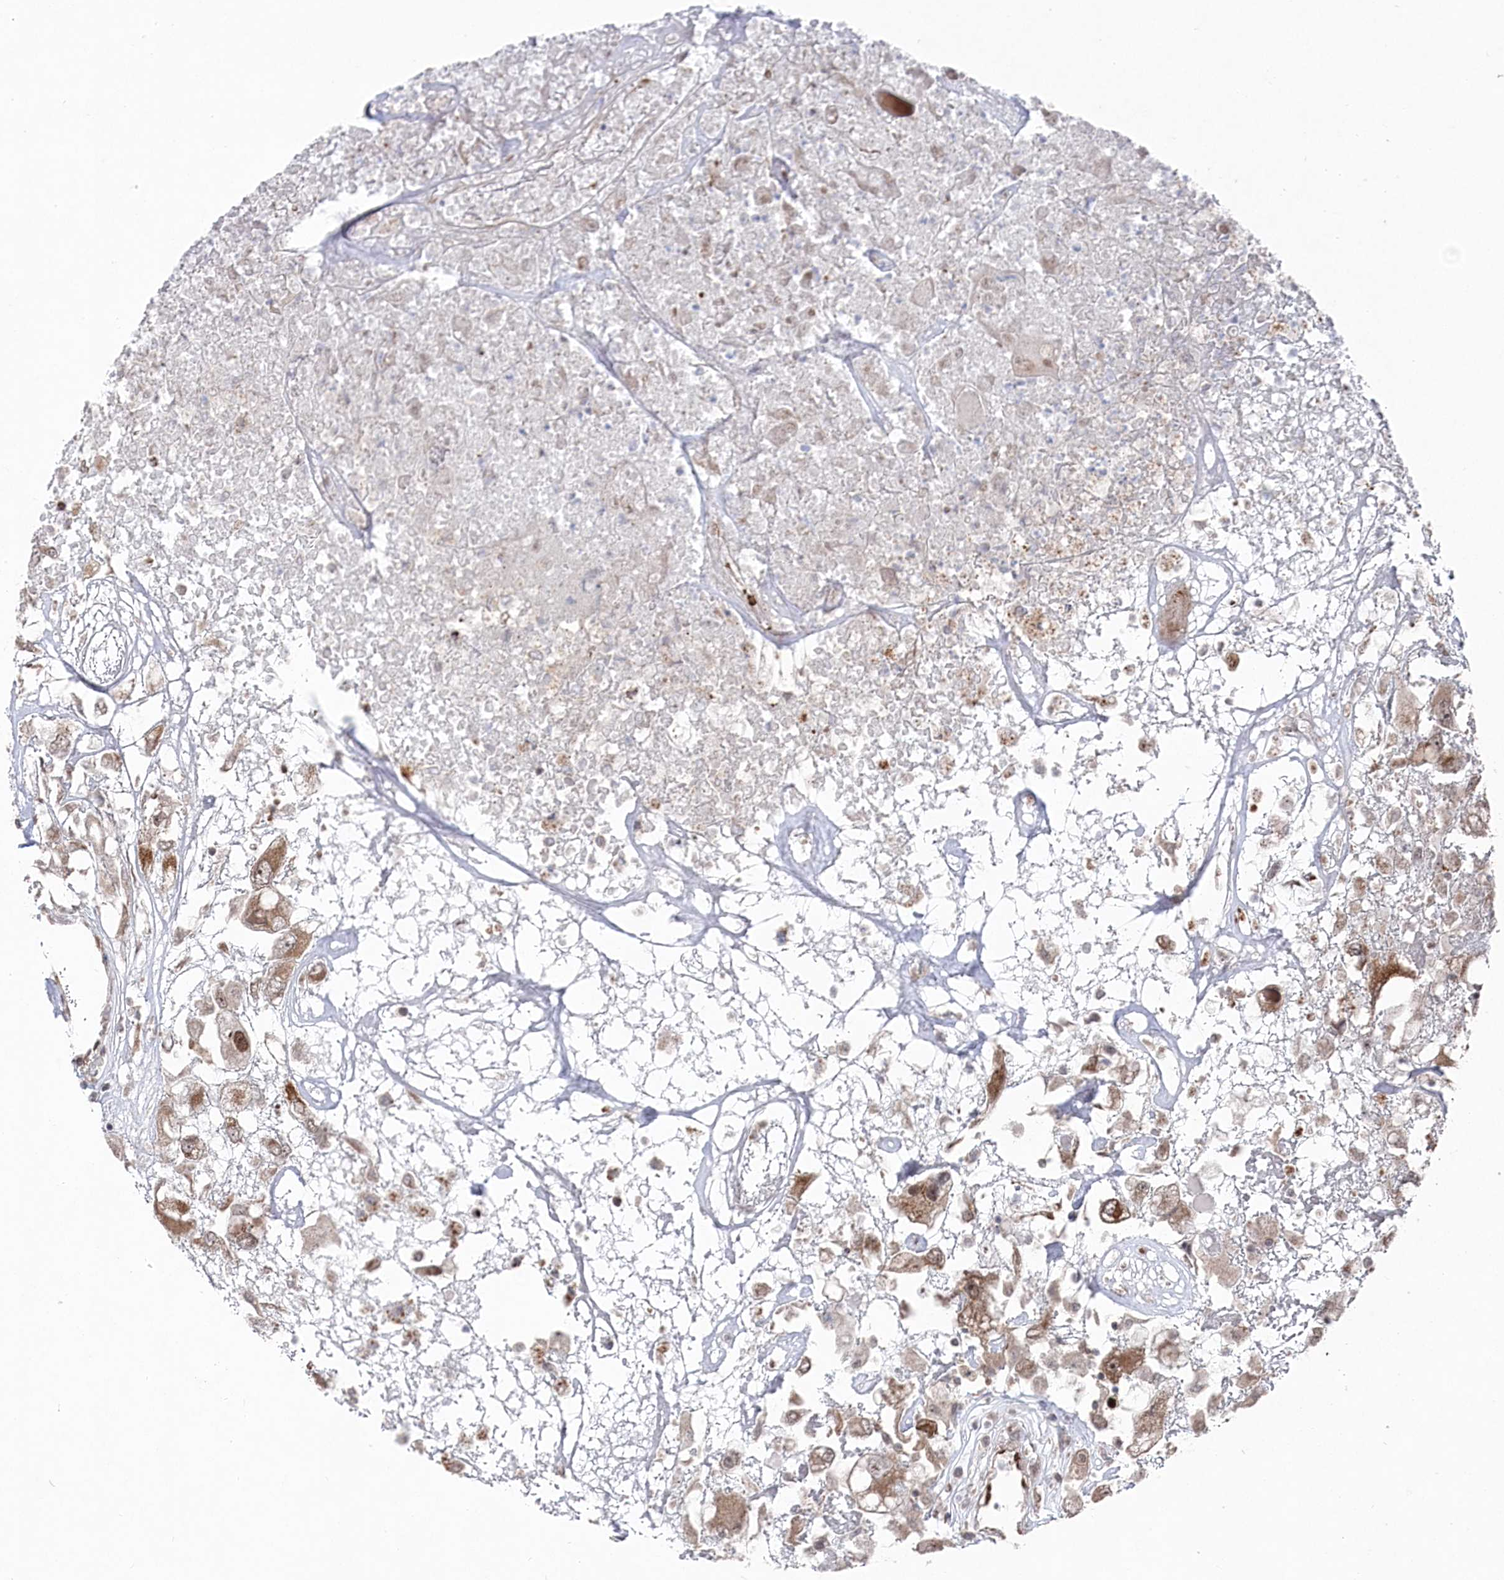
{"staining": {"intensity": "moderate", "quantity": ">75%", "location": "cytoplasmic/membranous,nuclear"}, "tissue": "renal cancer", "cell_type": "Tumor cells", "image_type": "cancer", "snomed": [{"axis": "morphology", "description": "Adenocarcinoma, NOS"}, {"axis": "topography", "description": "Kidney"}], "caption": "IHC image of human renal cancer stained for a protein (brown), which reveals medium levels of moderate cytoplasmic/membranous and nuclear positivity in approximately >75% of tumor cells.", "gene": "POLR3A", "patient": {"sex": "female", "age": 52}}